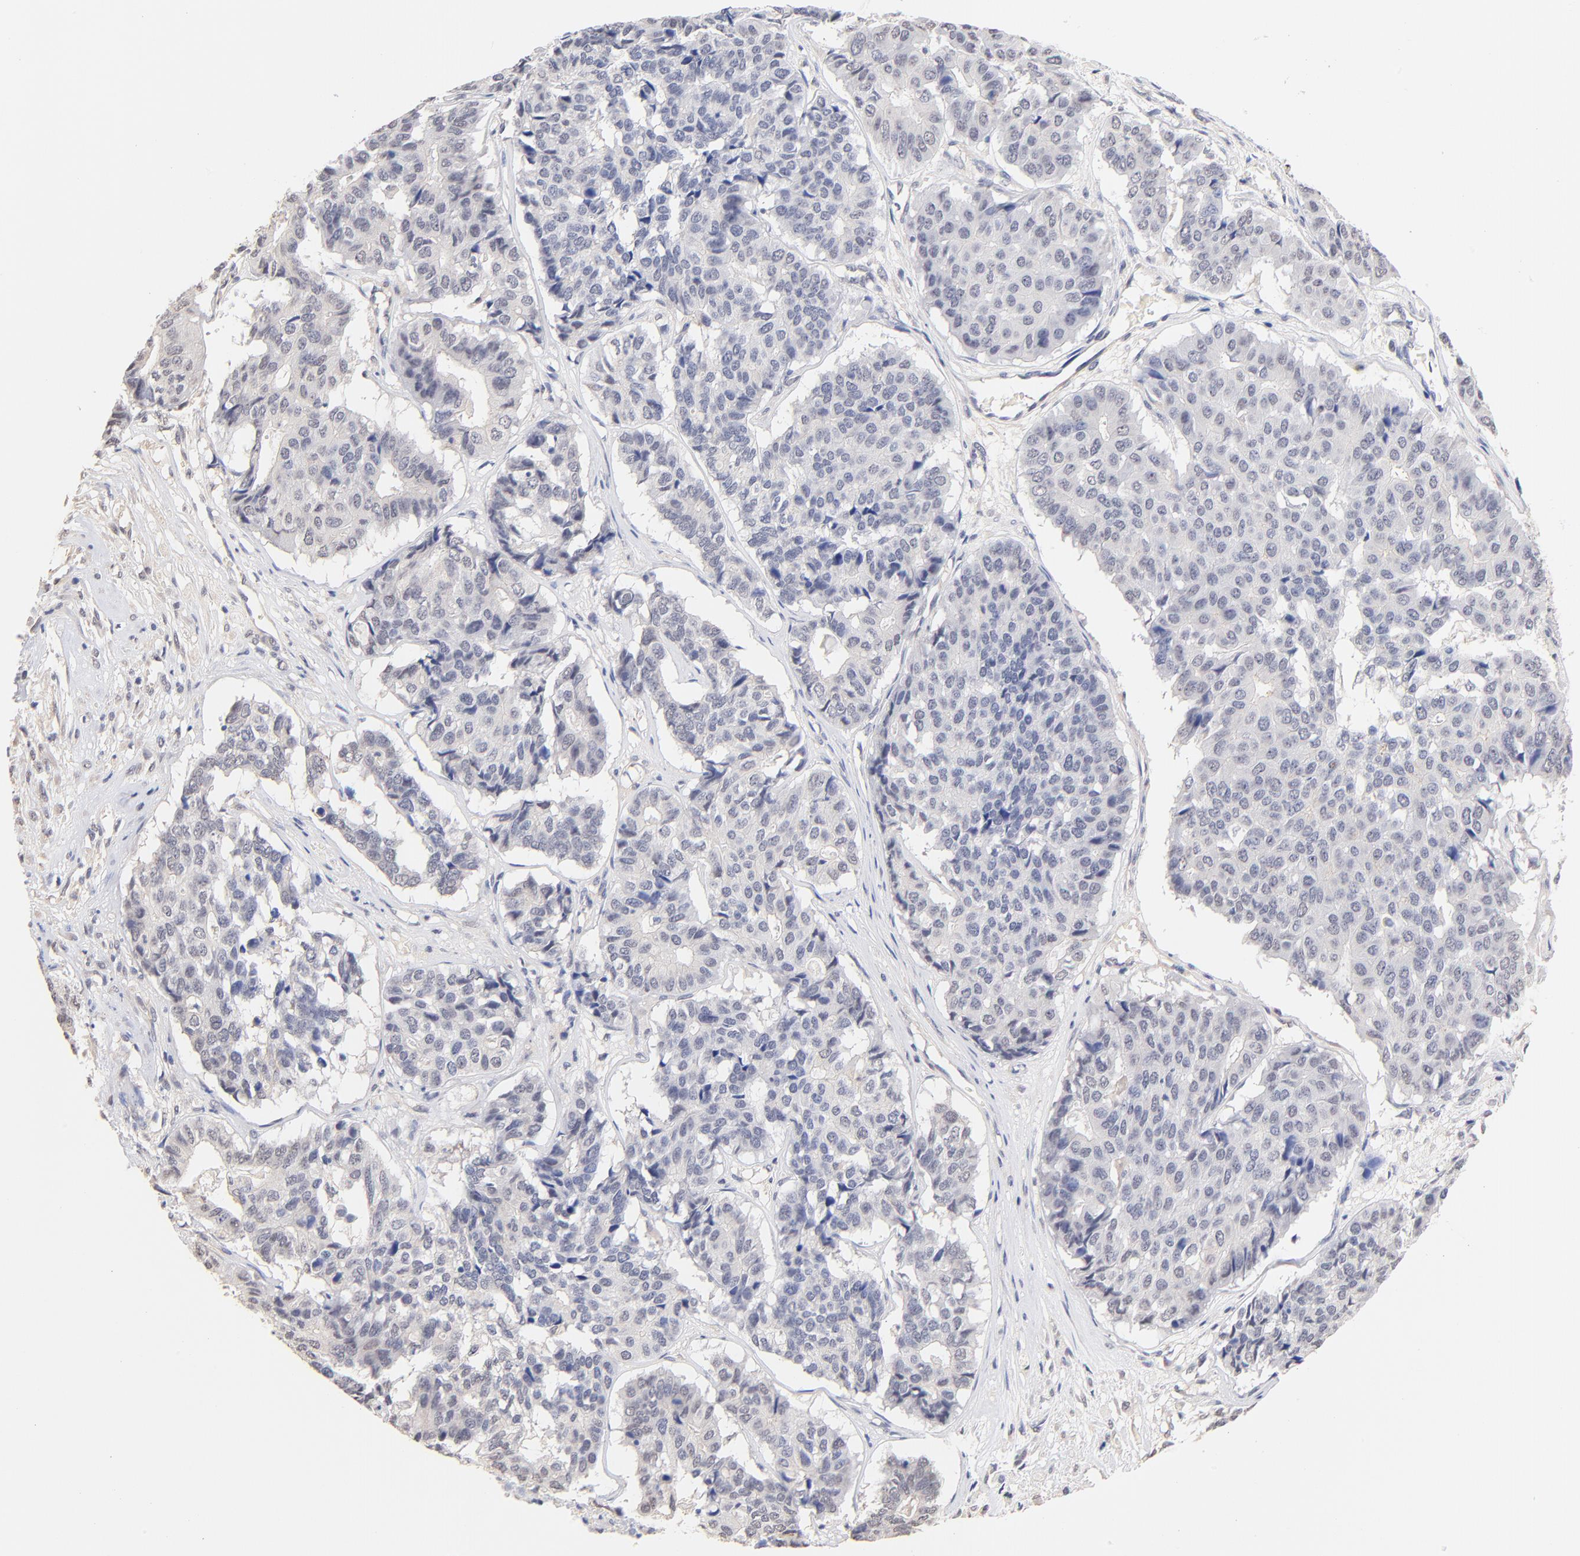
{"staining": {"intensity": "negative", "quantity": "none", "location": "none"}, "tissue": "pancreatic cancer", "cell_type": "Tumor cells", "image_type": "cancer", "snomed": [{"axis": "morphology", "description": "Adenocarcinoma, NOS"}, {"axis": "topography", "description": "Pancreas"}], "caption": "This micrograph is of pancreatic adenocarcinoma stained with IHC to label a protein in brown with the nuclei are counter-stained blue. There is no positivity in tumor cells. (DAB (3,3'-diaminobenzidine) IHC visualized using brightfield microscopy, high magnification).", "gene": "RIBC2", "patient": {"sex": "male", "age": 50}}